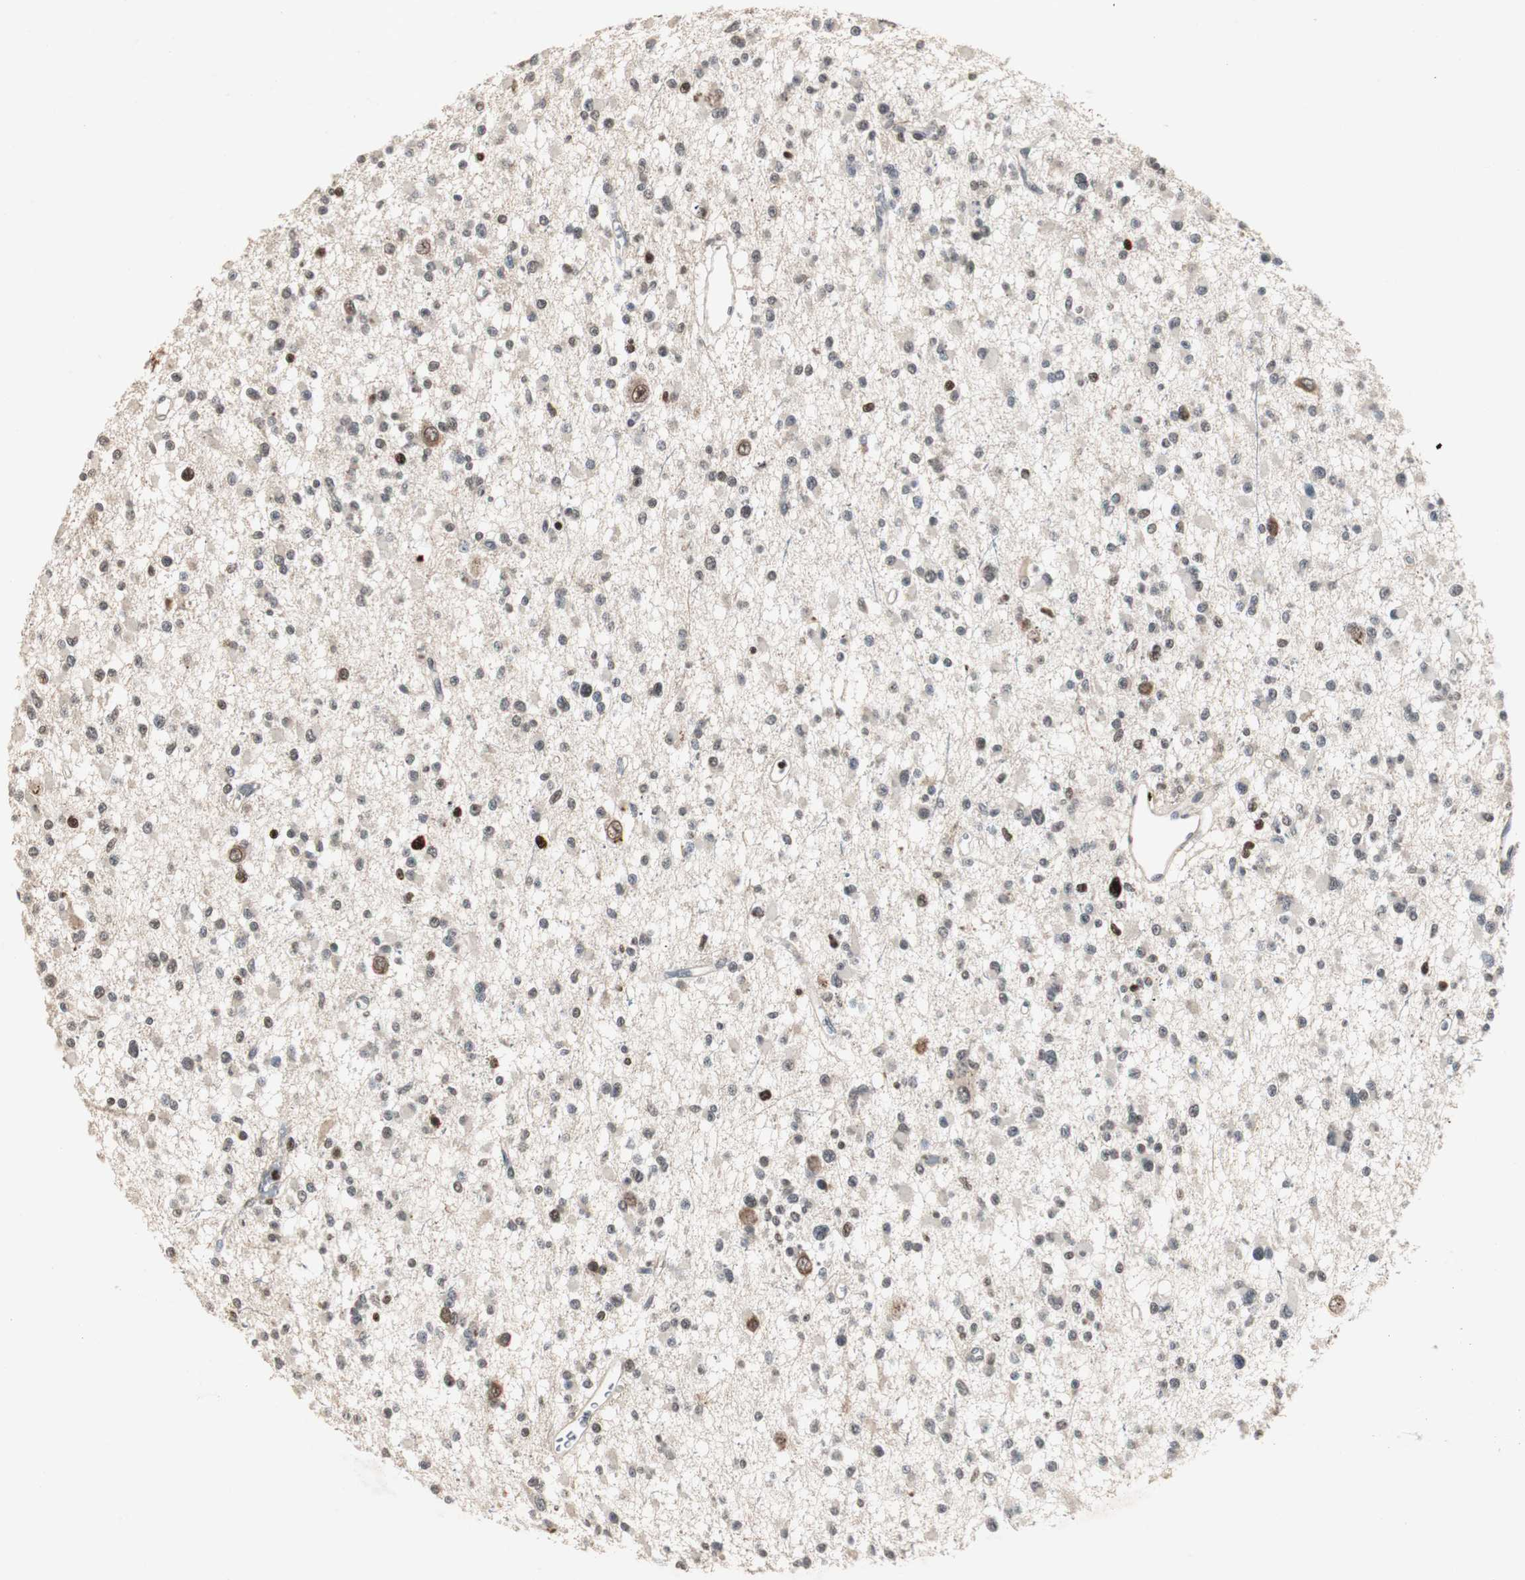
{"staining": {"intensity": "moderate", "quantity": "<25%", "location": "nuclear"}, "tissue": "glioma", "cell_type": "Tumor cells", "image_type": "cancer", "snomed": [{"axis": "morphology", "description": "Glioma, malignant, Low grade"}, {"axis": "topography", "description": "Brain"}], "caption": "The histopathology image reveals a brown stain indicating the presence of a protein in the nuclear of tumor cells in glioma.", "gene": "FEN1", "patient": {"sex": "female", "age": 22}}